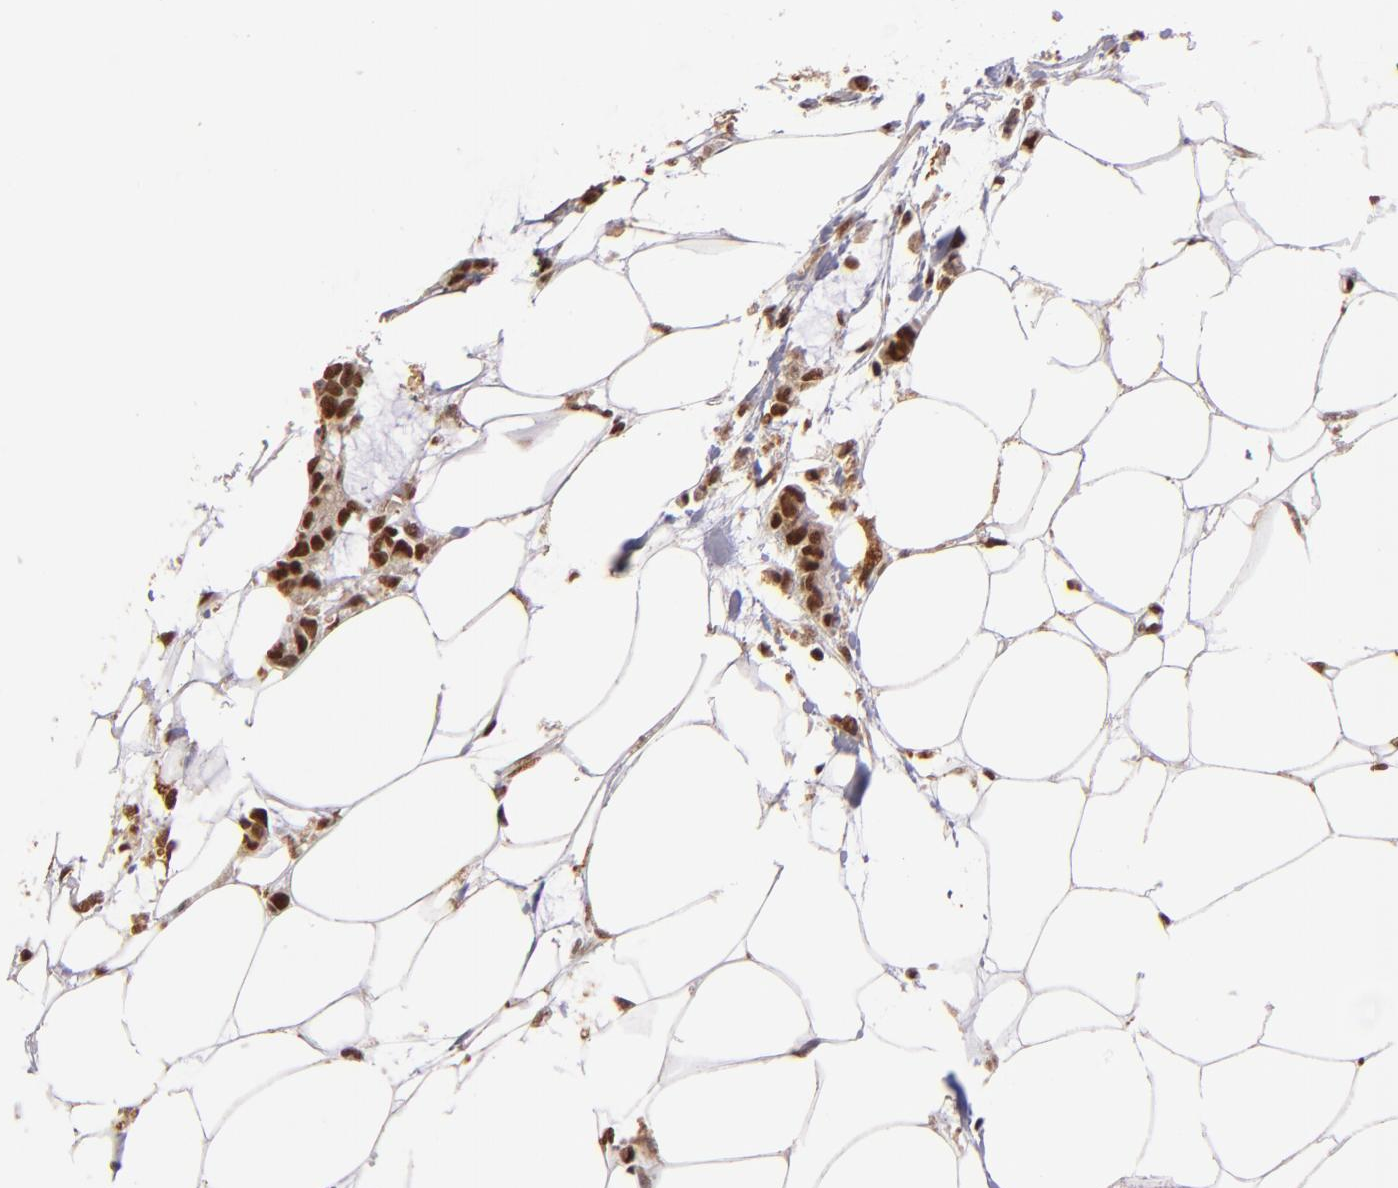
{"staining": {"intensity": "moderate", "quantity": ">75%", "location": "nuclear"}, "tissue": "colorectal cancer", "cell_type": "Tumor cells", "image_type": "cancer", "snomed": [{"axis": "morphology", "description": "Normal tissue, NOS"}, {"axis": "morphology", "description": "Adenocarcinoma, NOS"}, {"axis": "topography", "description": "Colon"}, {"axis": "topography", "description": "Peripheral nerve tissue"}], "caption": "Moderate nuclear expression for a protein is appreciated in approximately >75% of tumor cells of adenocarcinoma (colorectal) using IHC.", "gene": "SP1", "patient": {"sex": "male", "age": 14}}